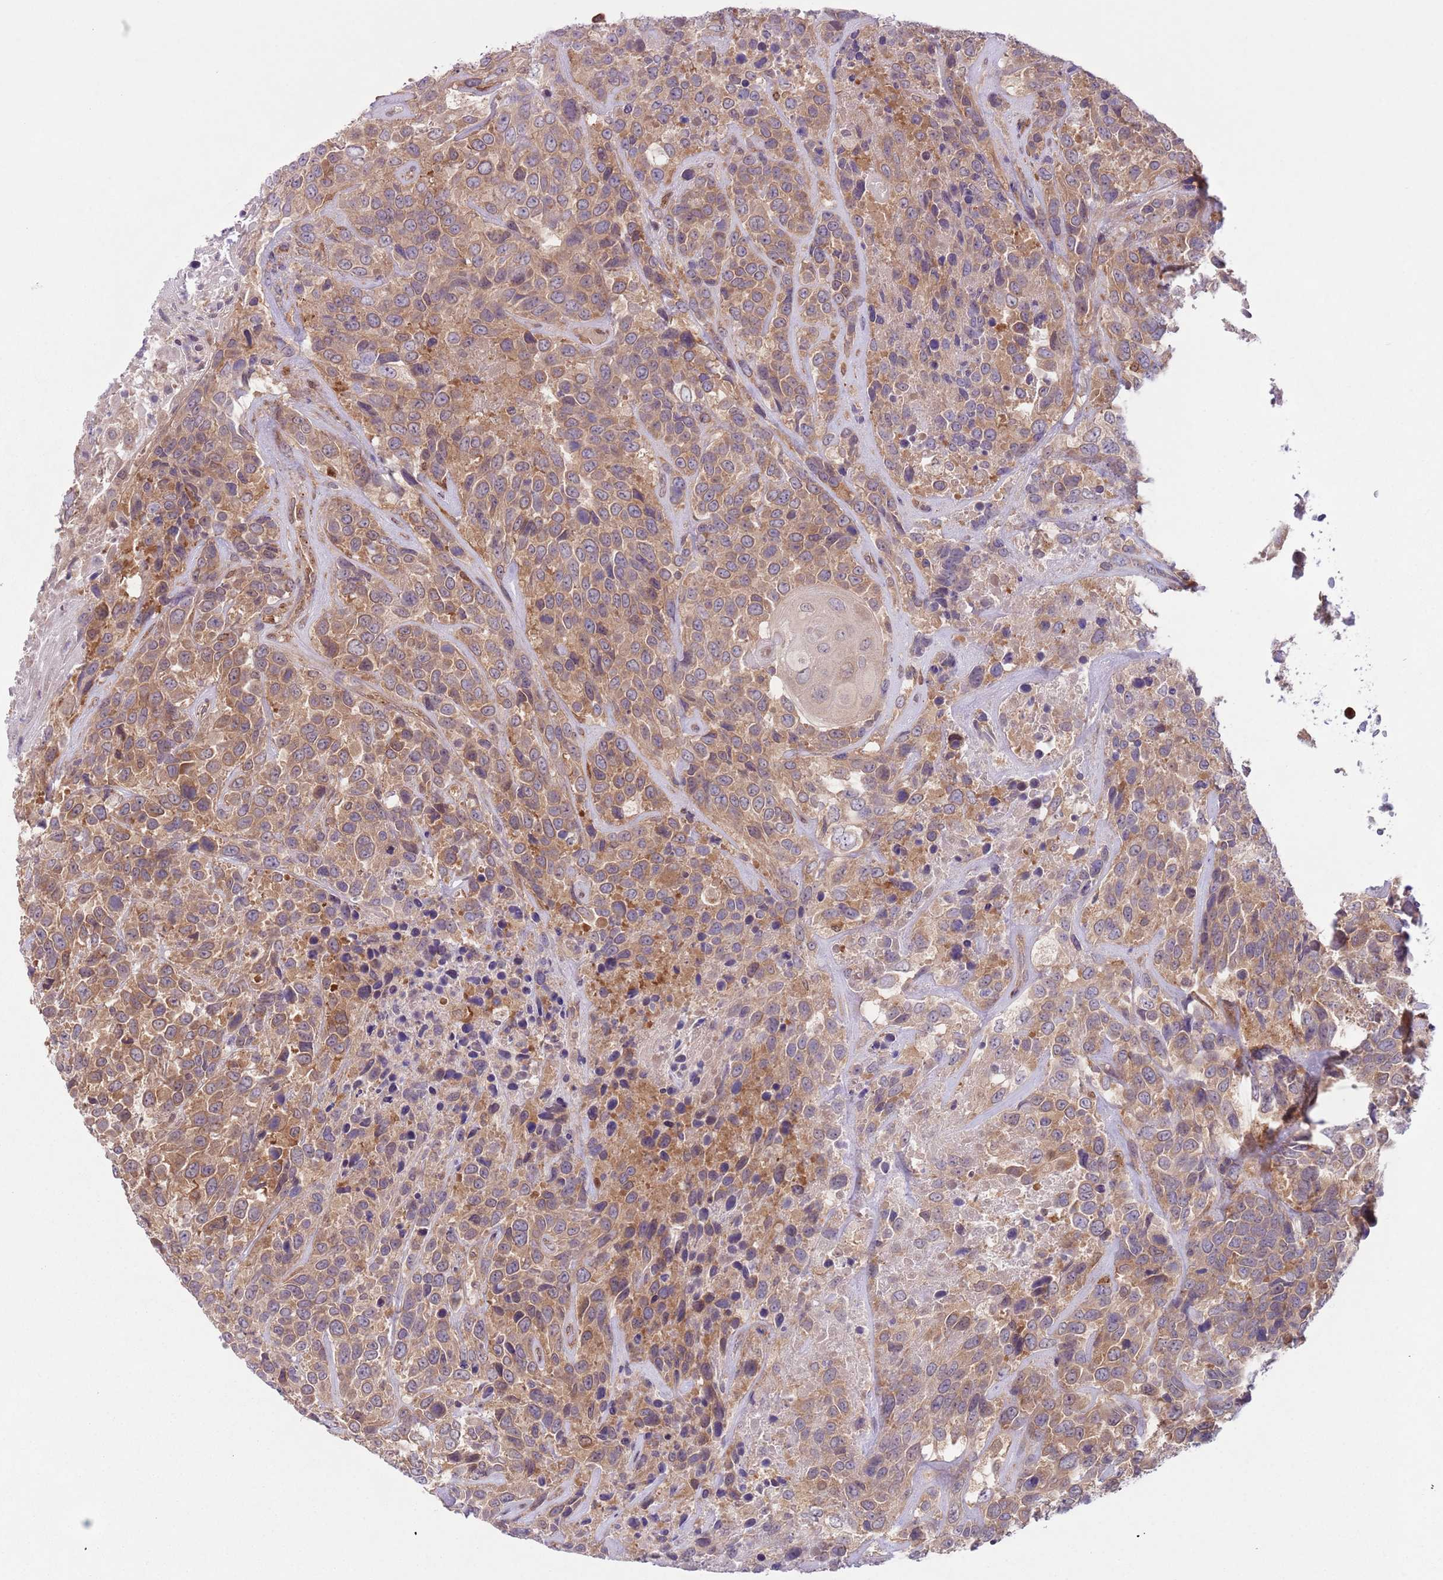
{"staining": {"intensity": "moderate", "quantity": ">75%", "location": "cytoplasmic/membranous"}, "tissue": "urothelial cancer", "cell_type": "Tumor cells", "image_type": "cancer", "snomed": [{"axis": "morphology", "description": "Urothelial carcinoma, High grade"}, {"axis": "topography", "description": "Urinary bladder"}], "caption": "Urothelial cancer stained with a protein marker shows moderate staining in tumor cells.", "gene": "COPE", "patient": {"sex": "female", "age": 70}}